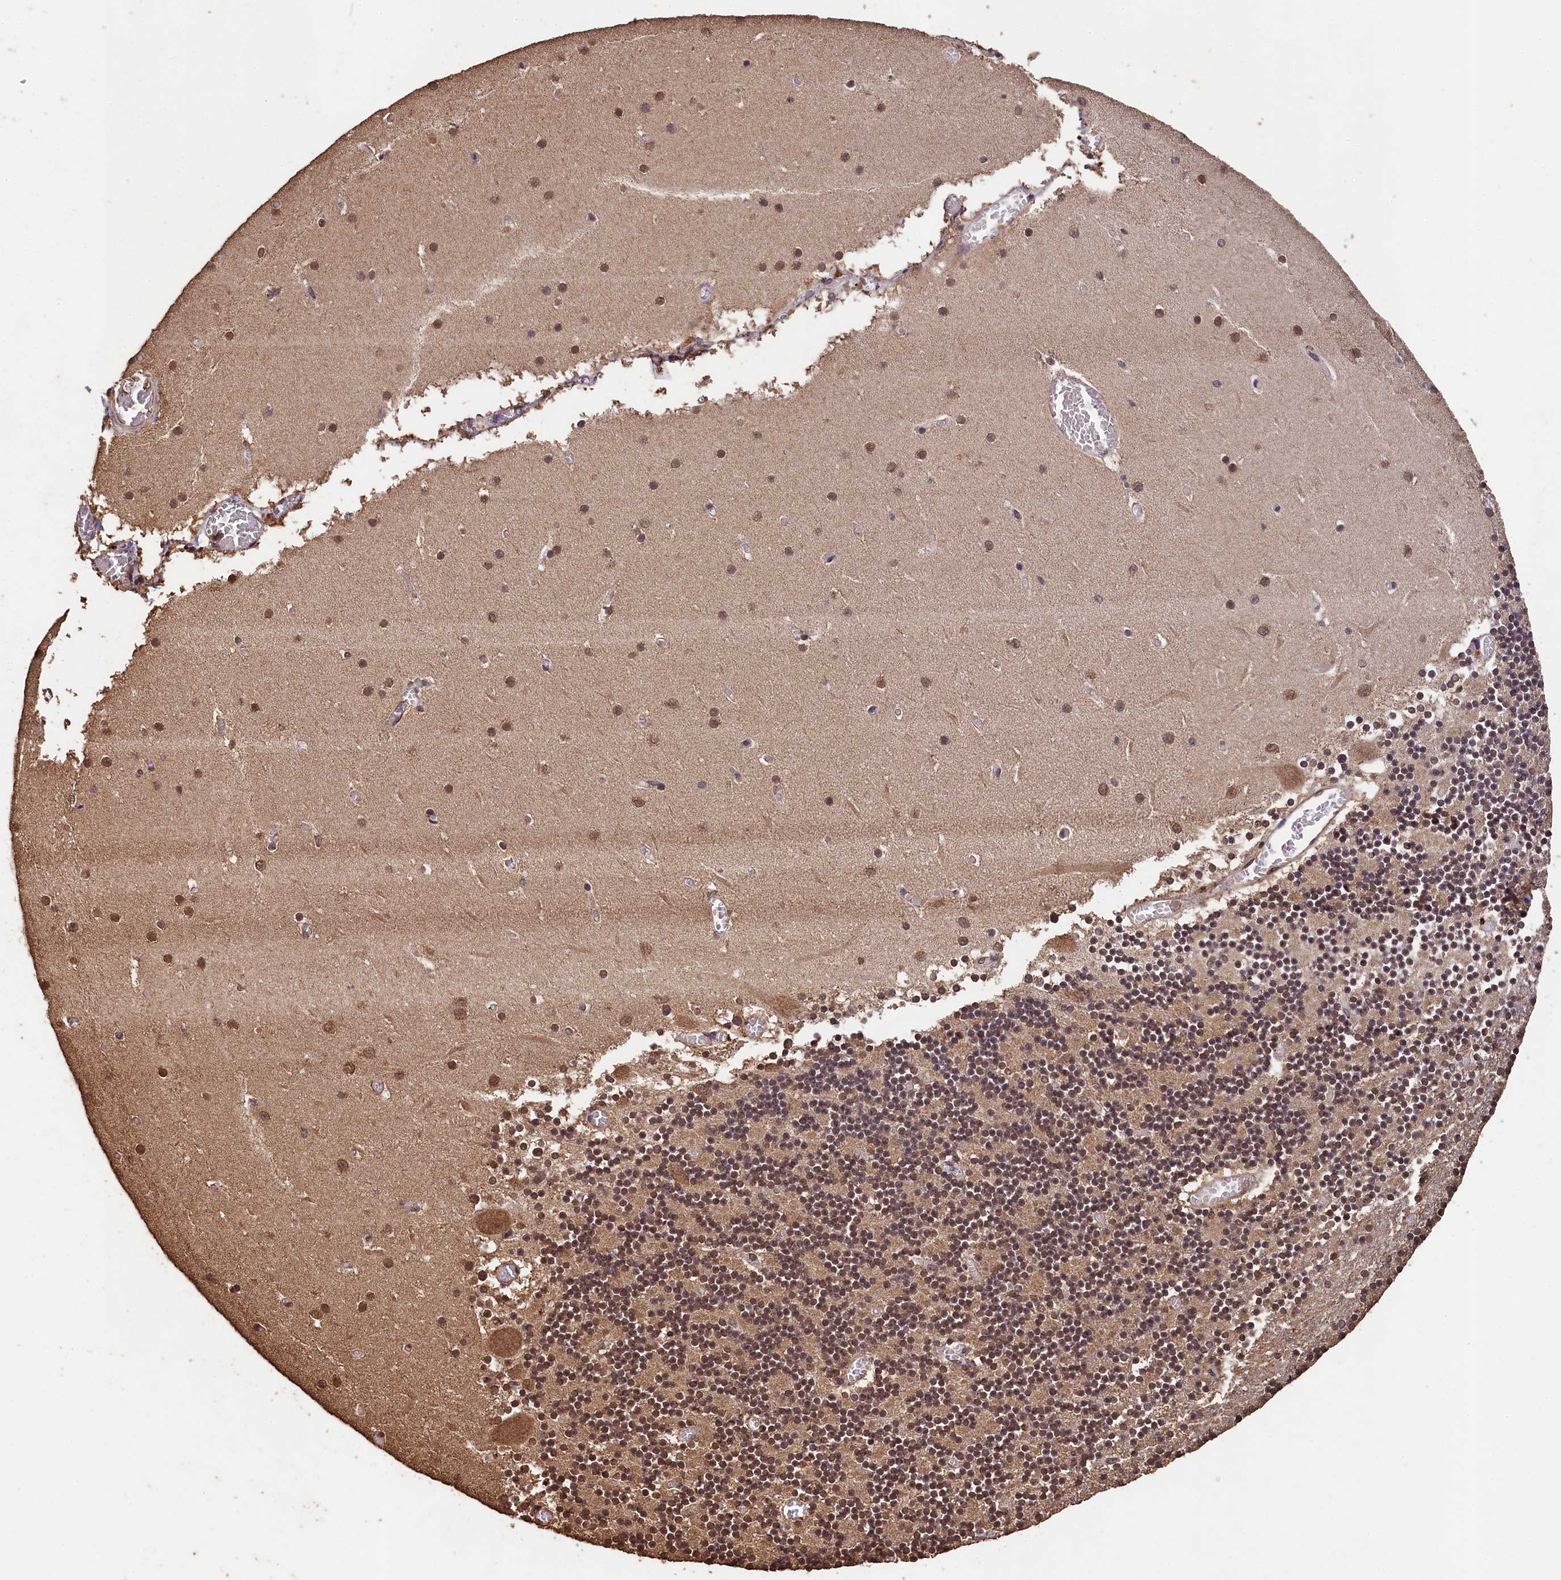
{"staining": {"intensity": "weak", "quantity": "25%-75%", "location": "cytoplasmic/membranous,nuclear"}, "tissue": "cerebellum", "cell_type": "Cells in granular layer", "image_type": "normal", "snomed": [{"axis": "morphology", "description": "Normal tissue, NOS"}, {"axis": "topography", "description": "Cerebellum"}], "caption": "There is low levels of weak cytoplasmic/membranous,nuclear positivity in cells in granular layer of normal cerebellum, as demonstrated by immunohistochemical staining (brown color).", "gene": "CEP57L1", "patient": {"sex": "female", "age": 28}}